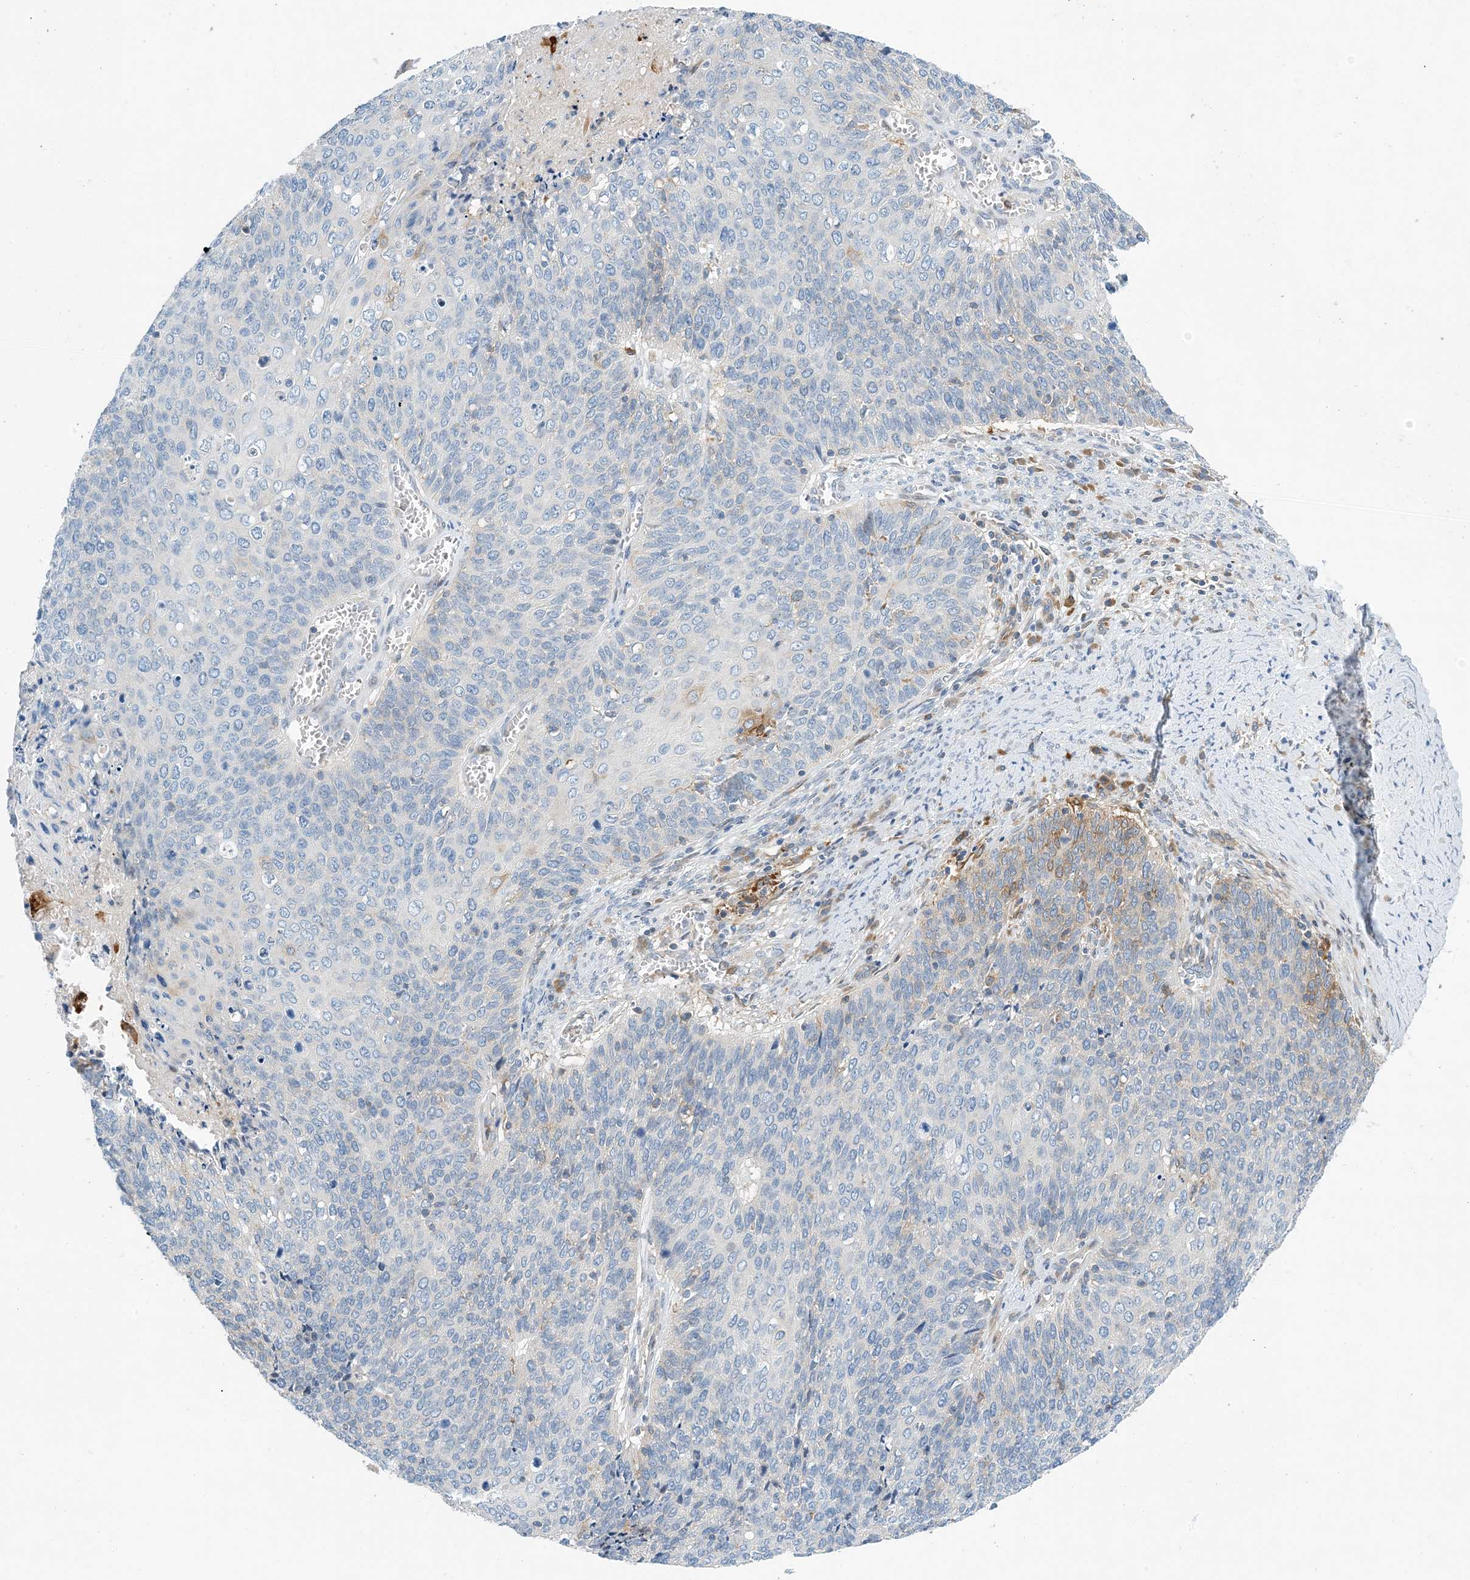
{"staining": {"intensity": "negative", "quantity": "none", "location": "none"}, "tissue": "cervical cancer", "cell_type": "Tumor cells", "image_type": "cancer", "snomed": [{"axis": "morphology", "description": "Squamous cell carcinoma, NOS"}, {"axis": "topography", "description": "Cervix"}], "caption": "Immunohistochemical staining of cervical squamous cell carcinoma displays no significant expression in tumor cells.", "gene": "PCDHA2", "patient": {"sex": "female", "age": 39}}